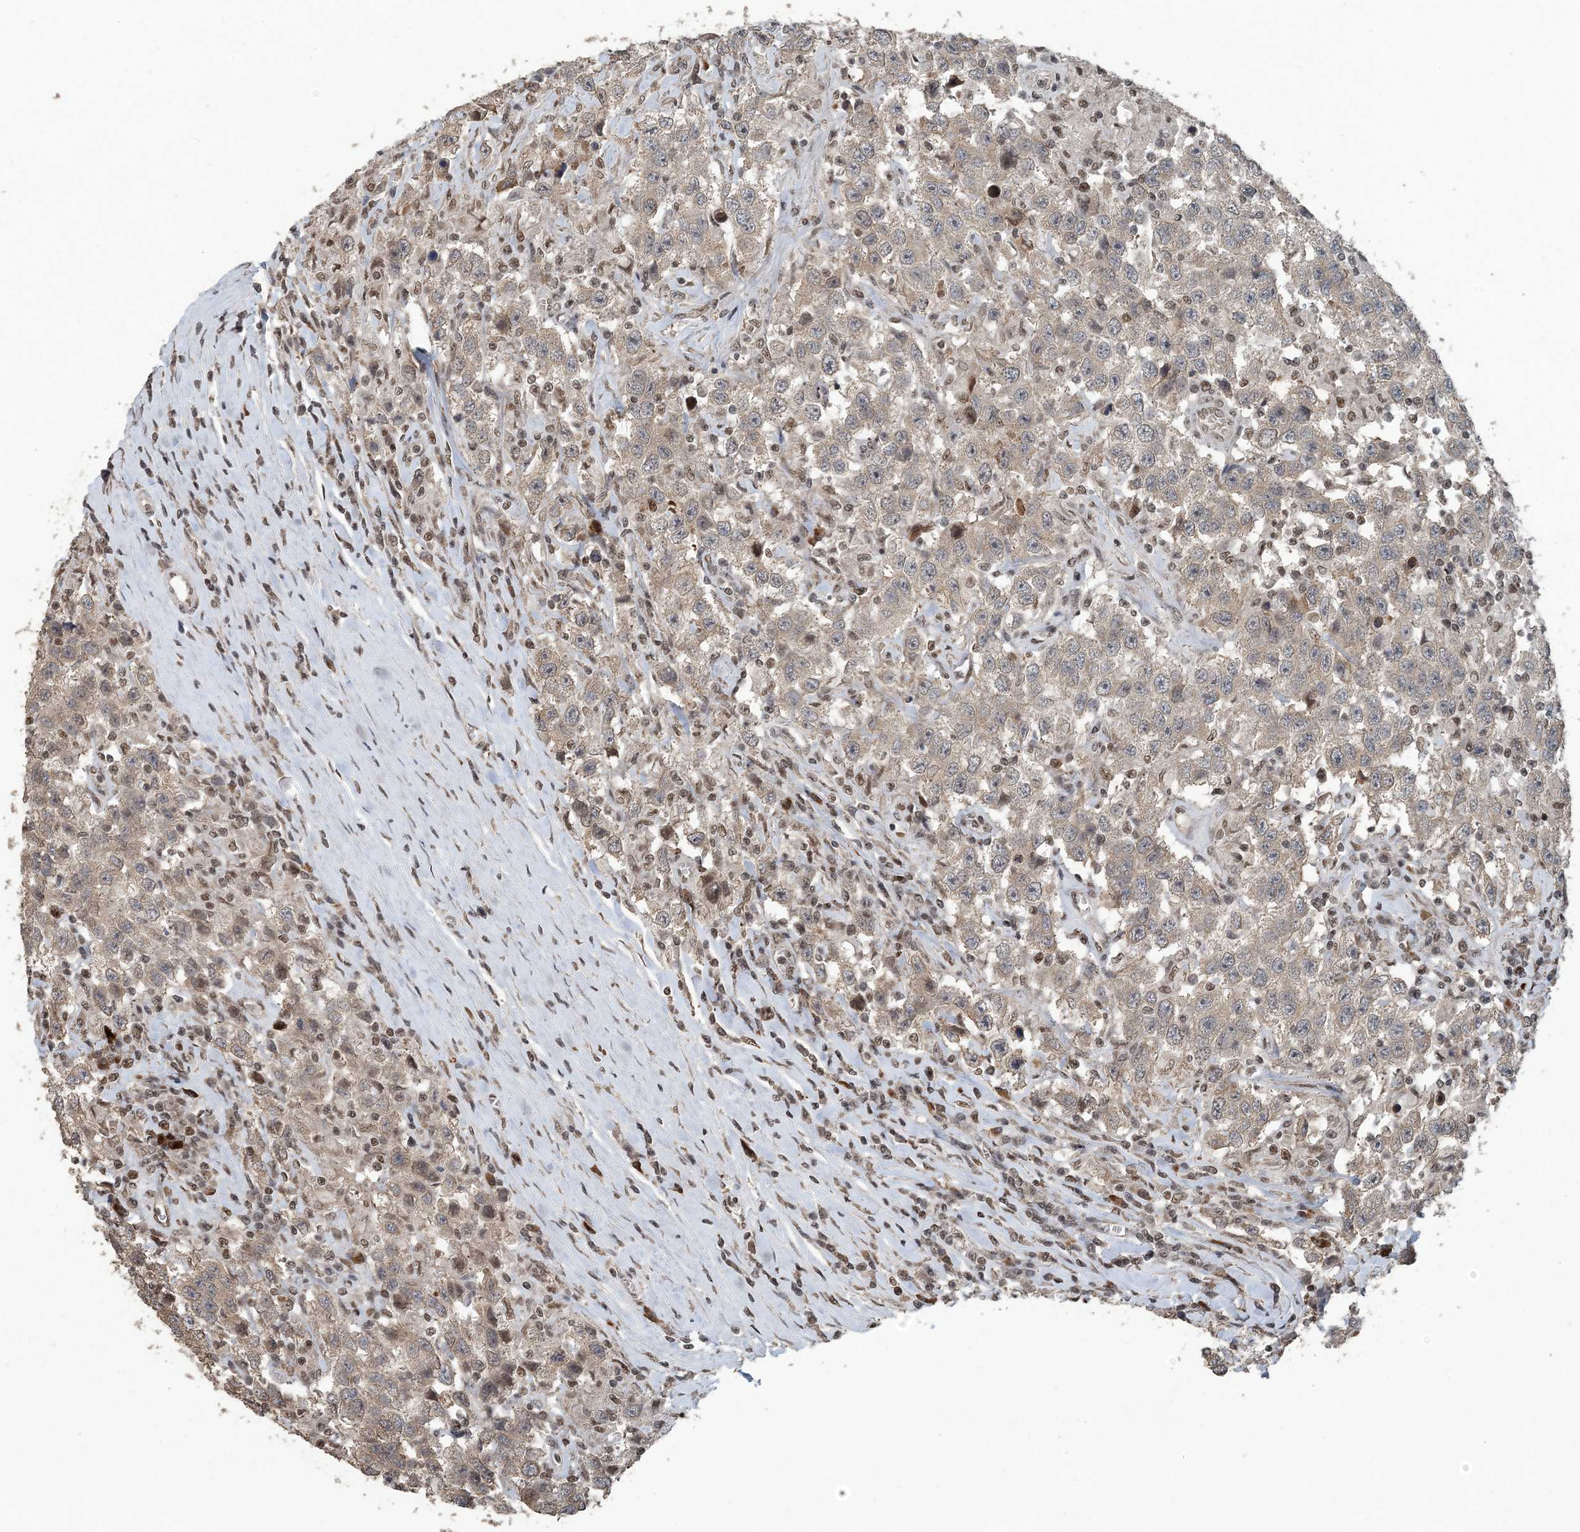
{"staining": {"intensity": "weak", "quantity": "25%-75%", "location": "cytoplasmic/membranous"}, "tissue": "testis cancer", "cell_type": "Tumor cells", "image_type": "cancer", "snomed": [{"axis": "morphology", "description": "Seminoma, NOS"}, {"axis": "topography", "description": "Testis"}], "caption": "Seminoma (testis) was stained to show a protein in brown. There is low levels of weak cytoplasmic/membranous positivity in about 25%-75% of tumor cells.", "gene": "MBD2", "patient": {"sex": "male", "age": 41}}